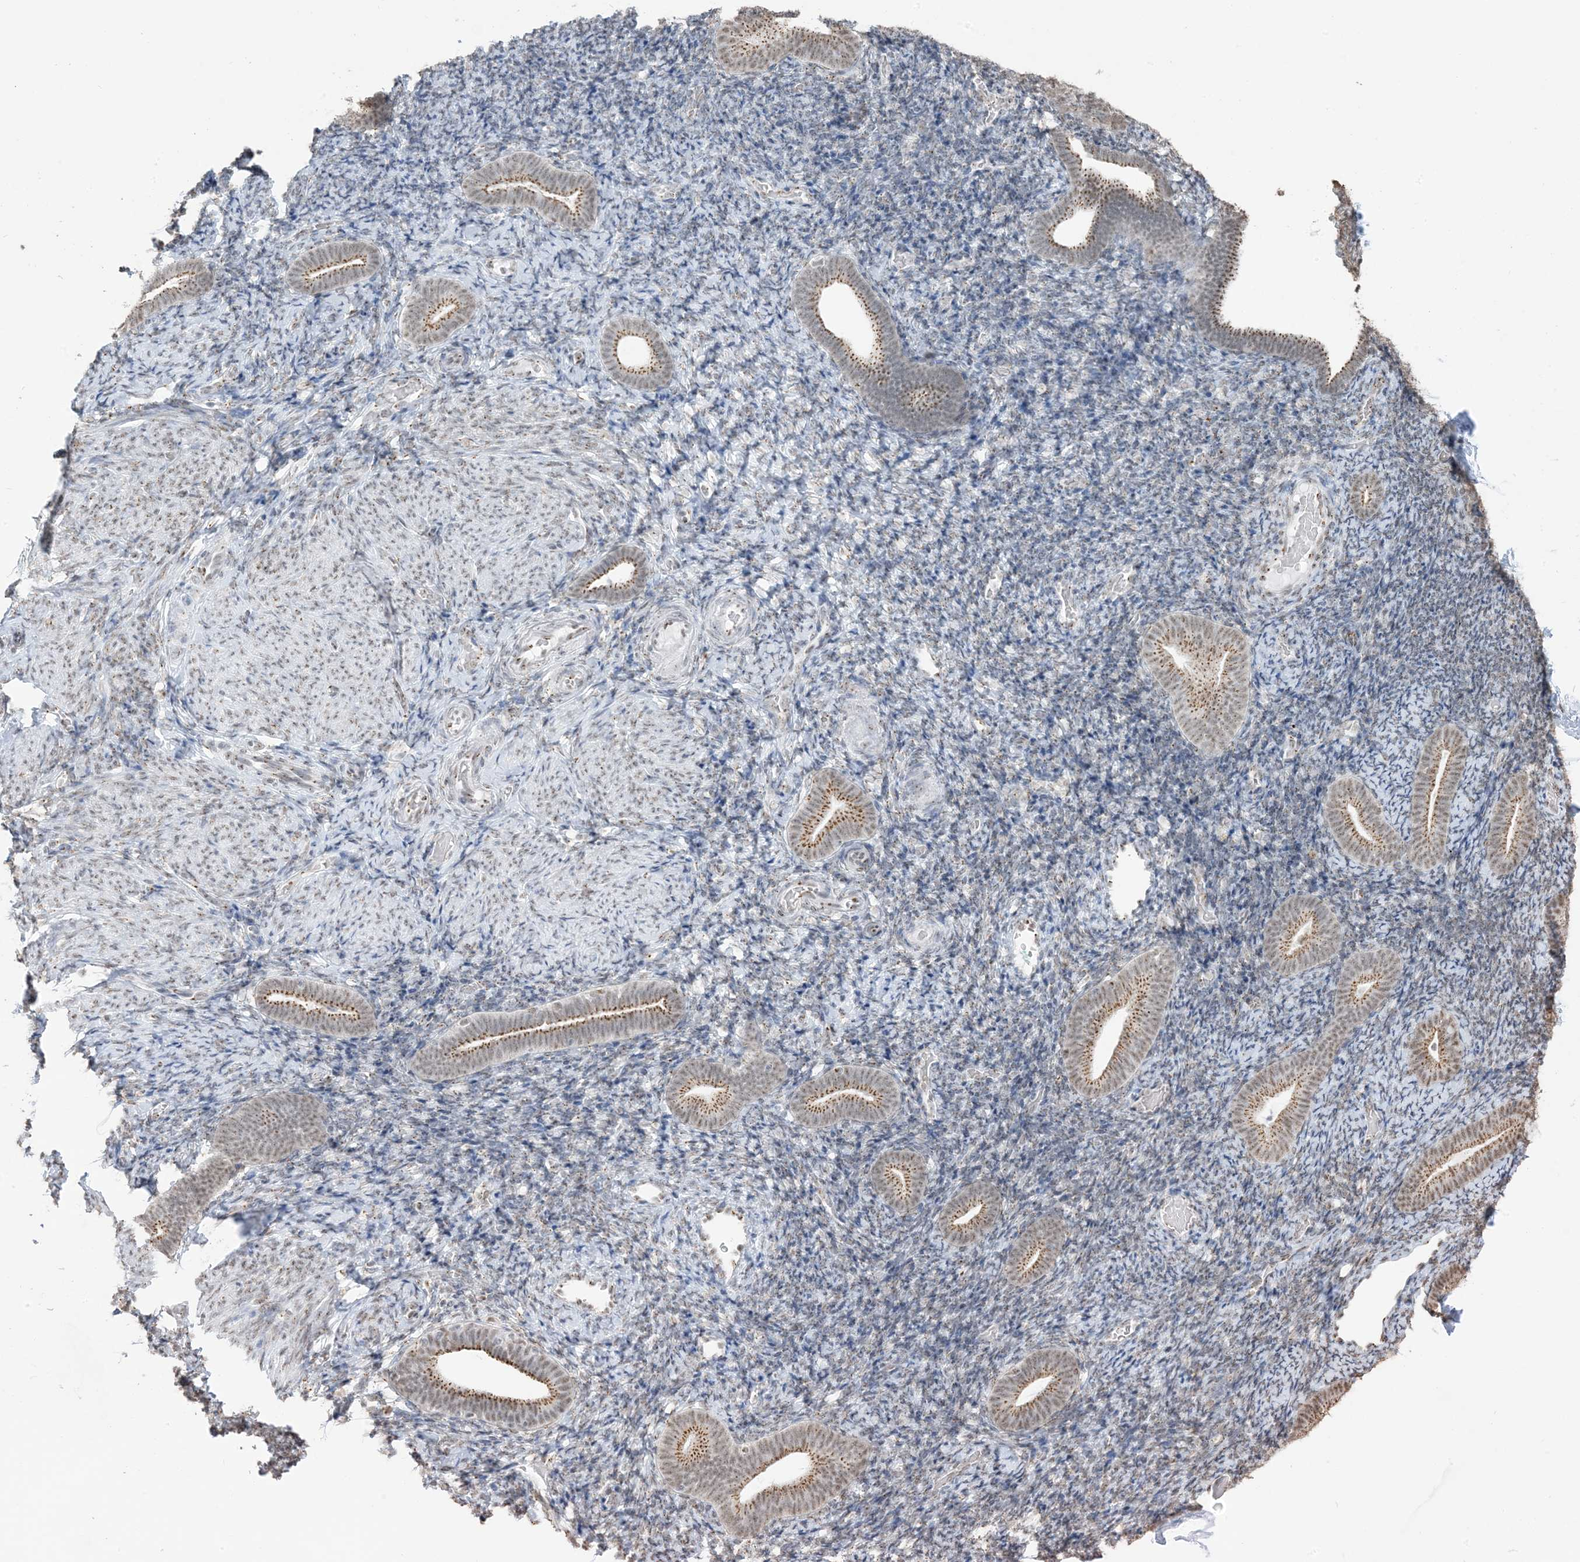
{"staining": {"intensity": "moderate", "quantity": "<25%", "location": "cytoplasmic/membranous,nuclear"}, "tissue": "endometrium", "cell_type": "Cells in endometrial stroma", "image_type": "normal", "snomed": [{"axis": "morphology", "description": "Normal tissue, NOS"}, {"axis": "topography", "description": "Endometrium"}], "caption": "Moderate cytoplasmic/membranous,nuclear staining is appreciated in approximately <25% of cells in endometrial stroma in normal endometrium. (IHC, brightfield microscopy, high magnification).", "gene": "GPR107", "patient": {"sex": "female", "age": 51}}